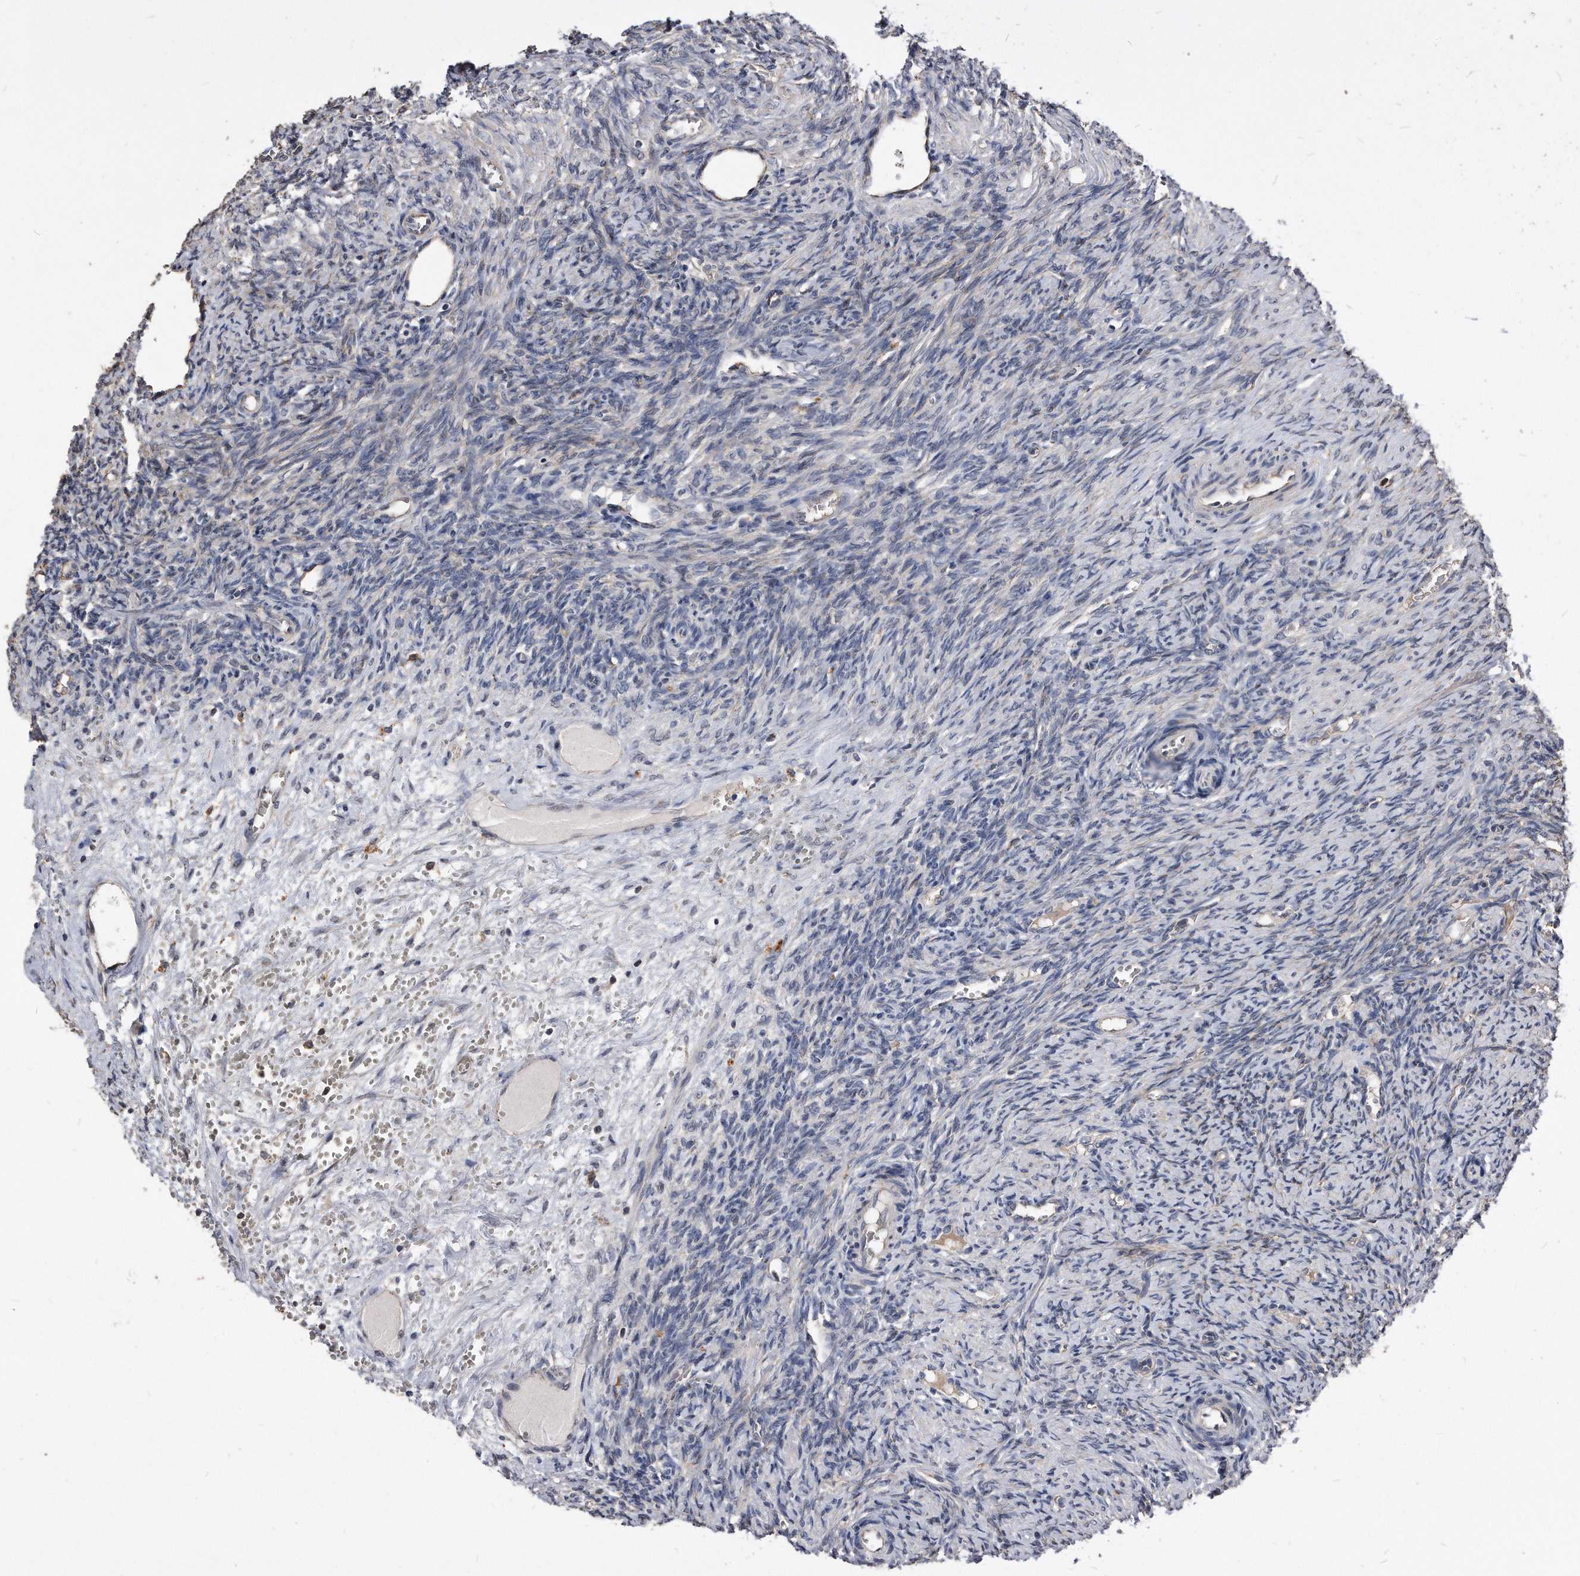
{"staining": {"intensity": "moderate", "quantity": "<25%", "location": "cytoplasmic/membranous"}, "tissue": "ovary", "cell_type": "Follicle cells", "image_type": "normal", "snomed": [{"axis": "morphology", "description": "Normal tissue, NOS"}, {"axis": "topography", "description": "Ovary"}], "caption": "A histopathology image of human ovary stained for a protein reveals moderate cytoplasmic/membranous brown staining in follicle cells.", "gene": "IL20RA", "patient": {"sex": "female", "age": 41}}